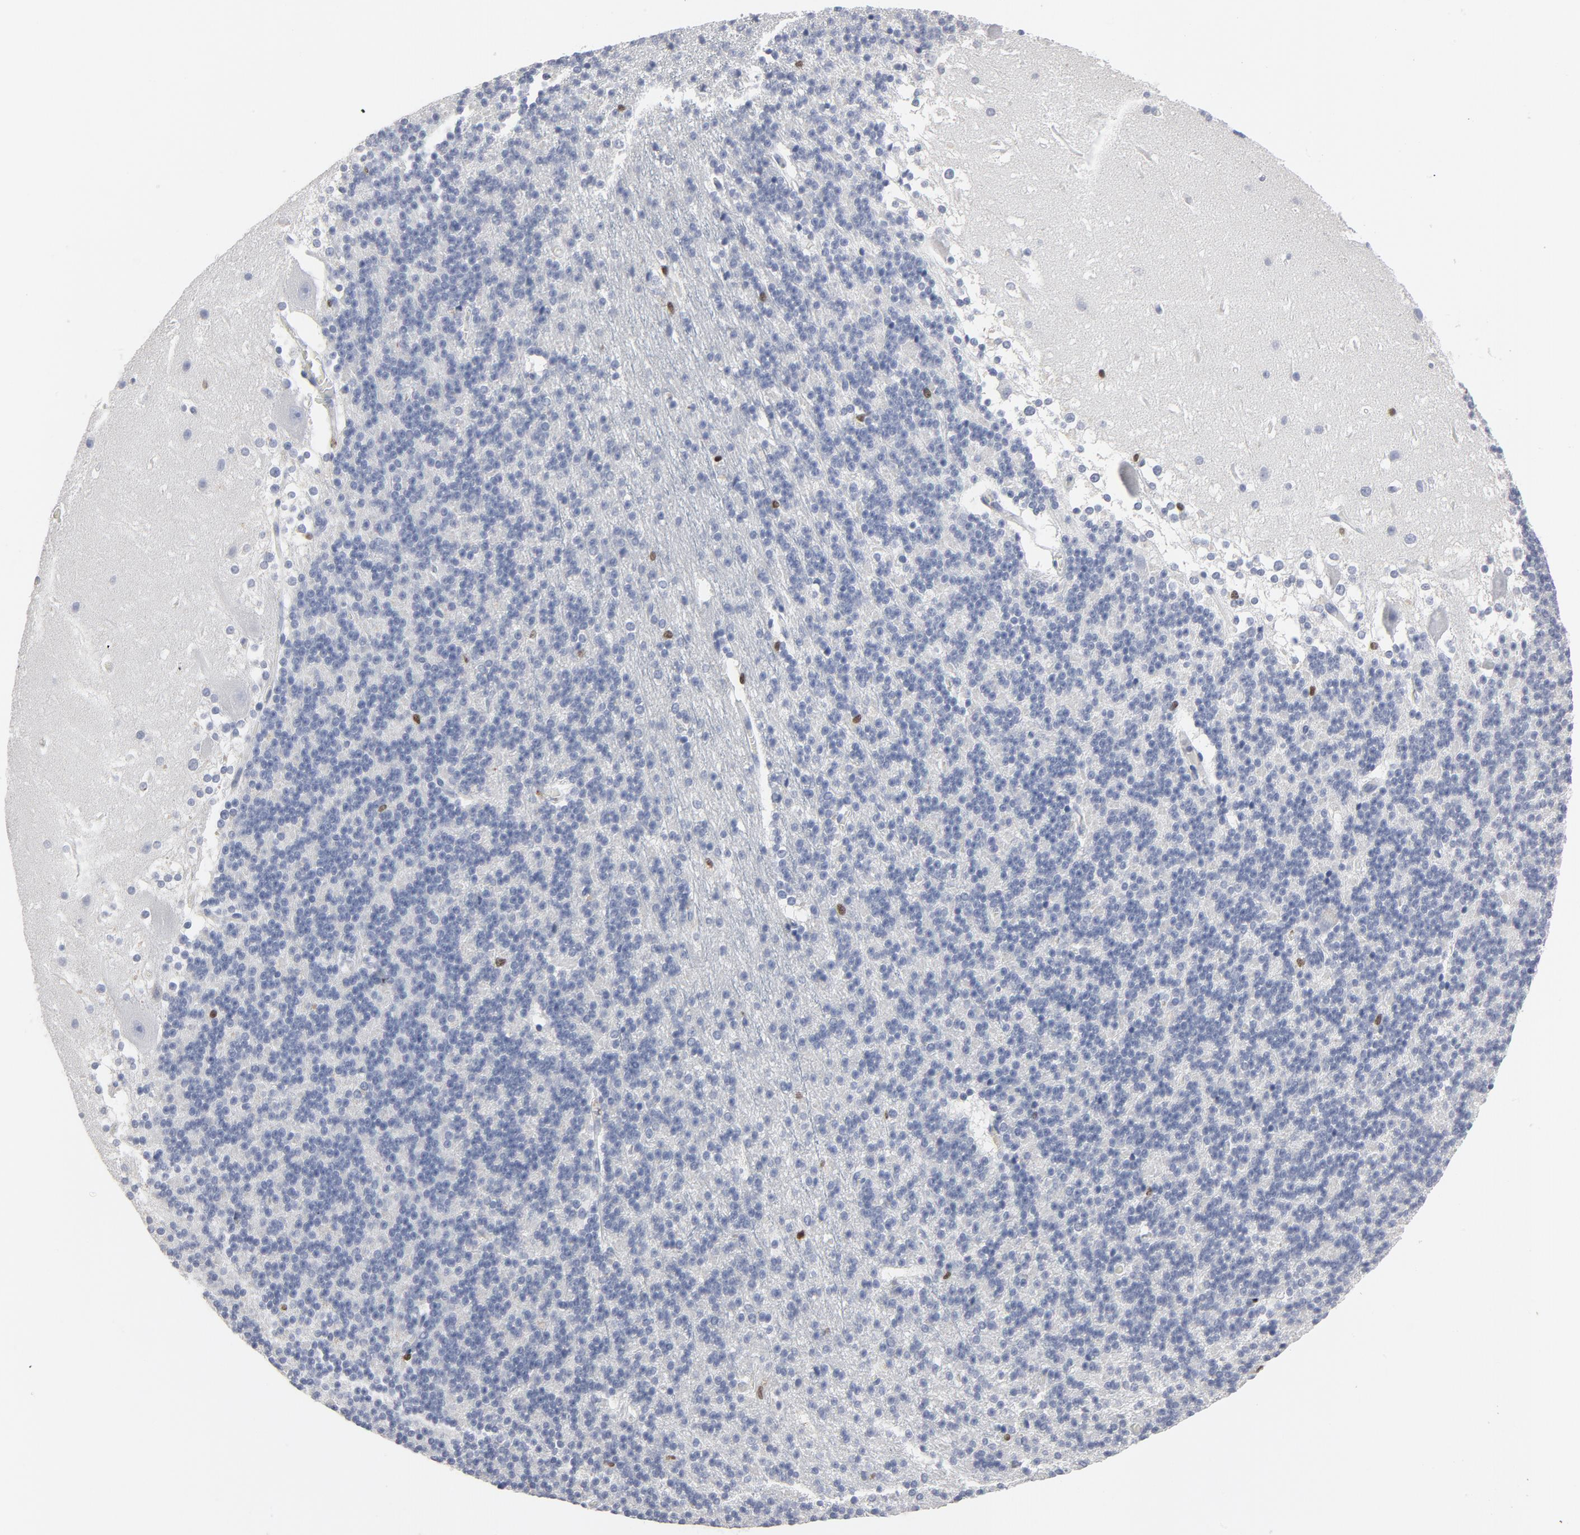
{"staining": {"intensity": "moderate", "quantity": "<25%", "location": "nuclear"}, "tissue": "cerebellum", "cell_type": "Cells in granular layer", "image_type": "normal", "snomed": [{"axis": "morphology", "description": "Normal tissue, NOS"}, {"axis": "topography", "description": "Cerebellum"}], "caption": "A brown stain shows moderate nuclear expression of a protein in cells in granular layer of normal human cerebellum. The staining is performed using DAB brown chromogen to label protein expression. The nuclei are counter-stained blue using hematoxylin.", "gene": "SPI1", "patient": {"sex": "female", "age": 19}}